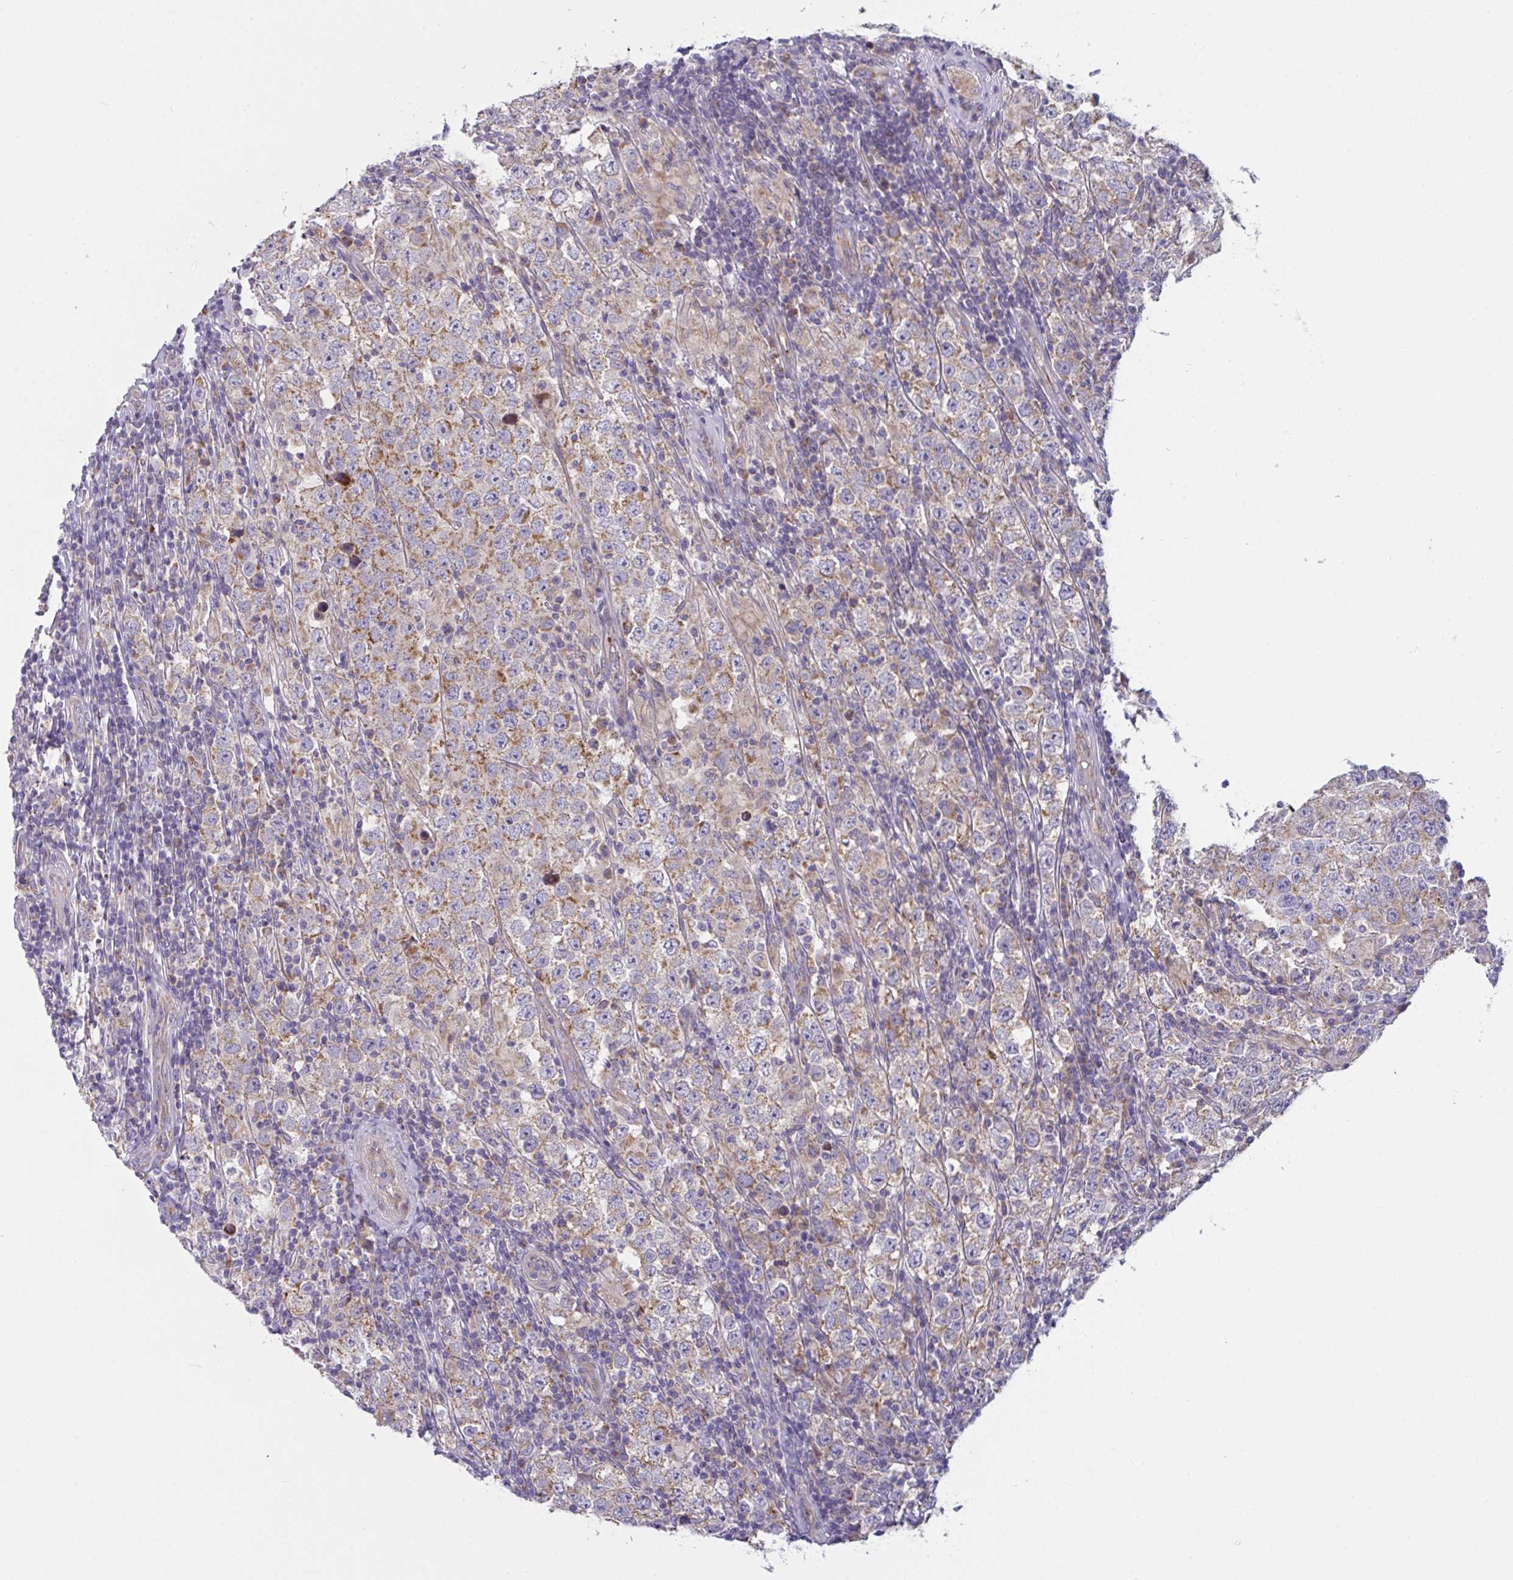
{"staining": {"intensity": "moderate", "quantity": ">75%", "location": "cytoplasmic/membranous"}, "tissue": "testis cancer", "cell_type": "Tumor cells", "image_type": "cancer", "snomed": [{"axis": "morphology", "description": "Normal tissue, NOS"}, {"axis": "morphology", "description": "Urothelial carcinoma, High grade"}, {"axis": "morphology", "description": "Seminoma, NOS"}, {"axis": "morphology", "description": "Carcinoma, Embryonal, NOS"}, {"axis": "topography", "description": "Urinary bladder"}, {"axis": "topography", "description": "Testis"}], "caption": "High-power microscopy captured an immunohistochemistry micrograph of testis cancer, revealing moderate cytoplasmic/membranous staining in about >75% of tumor cells.", "gene": "MRPS2", "patient": {"sex": "male", "age": 41}}